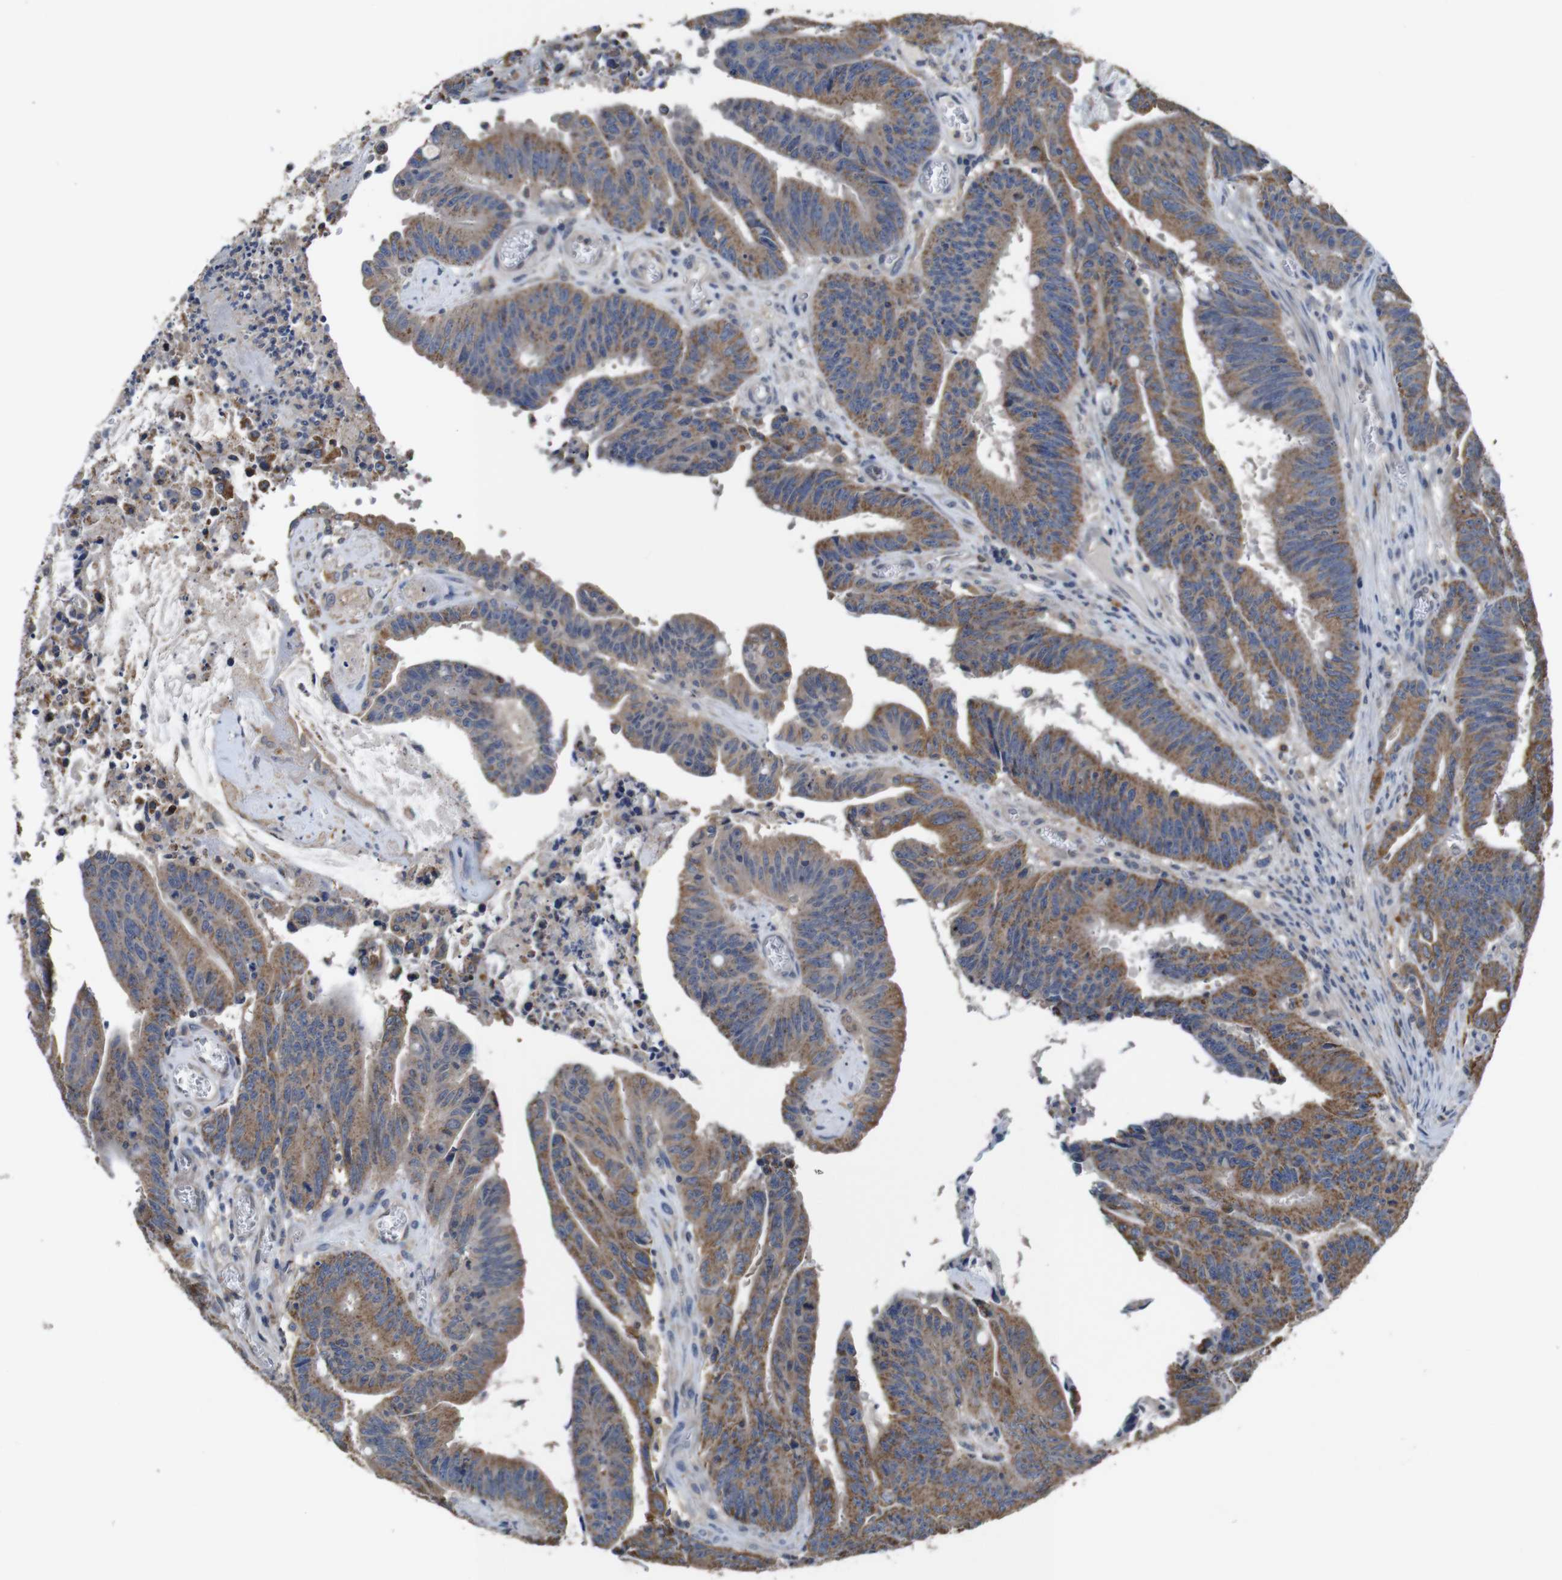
{"staining": {"intensity": "moderate", "quantity": ">75%", "location": "cytoplasmic/membranous"}, "tissue": "colorectal cancer", "cell_type": "Tumor cells", "image_type": "cancer", "snomed": [{"axis": "morphology", "description": "Adenocarcinoma, NOS"}, {"axis": "topography", "description": "Colon"}], "caption": "High-magnification brightfield microscopy of colorectal cancer (adenocarcinoma) stained with DAB (brown) and counterstained with hematoxylin (blue). tumor cells exhibit moderate cytoplasmic/membranous positivity is seen in approximately>75% of cells.", "gene": "GLIPR1", "patient": {"sex": "male", "age": 45}}